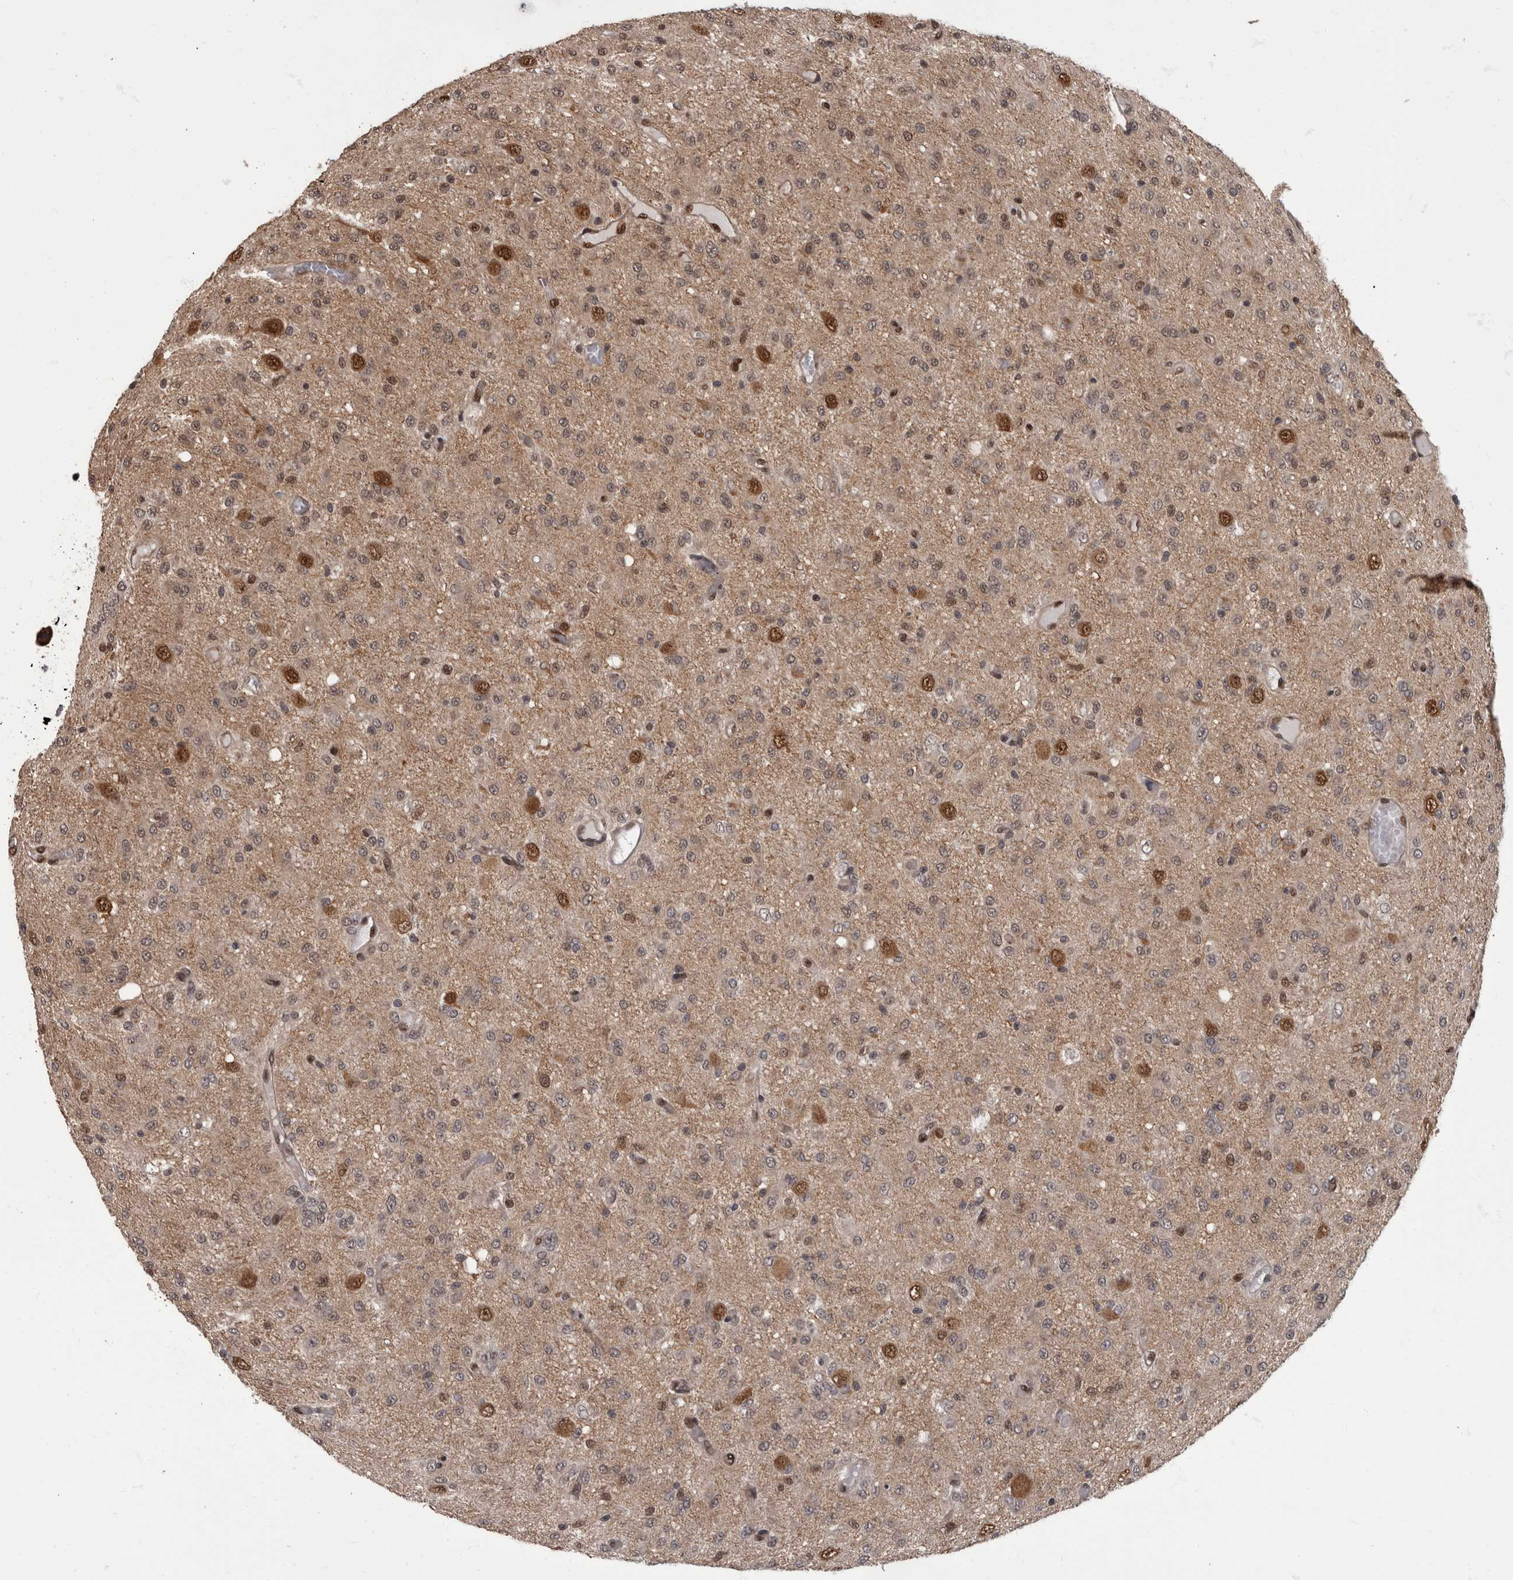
{"staining": {"intensity": "moderate", "quantity": "<25%", "location": "nuclear"}, "tissue": "glioma", "cell_type": "Tumor cells", "image_type": "cancer", "snomed": [{"axis": "morphology", "description": "Glioma, malignant, High grade"}, {"axis": "topography", "description": "Brain"}], "caption": "Immunohistochemical staining of malignant glioma (high-grade) displays low levels of moderate nuclear protein staining in about <25% of tumor cells.", "gene": "AKT3", "patient": {"sex": "female", "age": 59}}